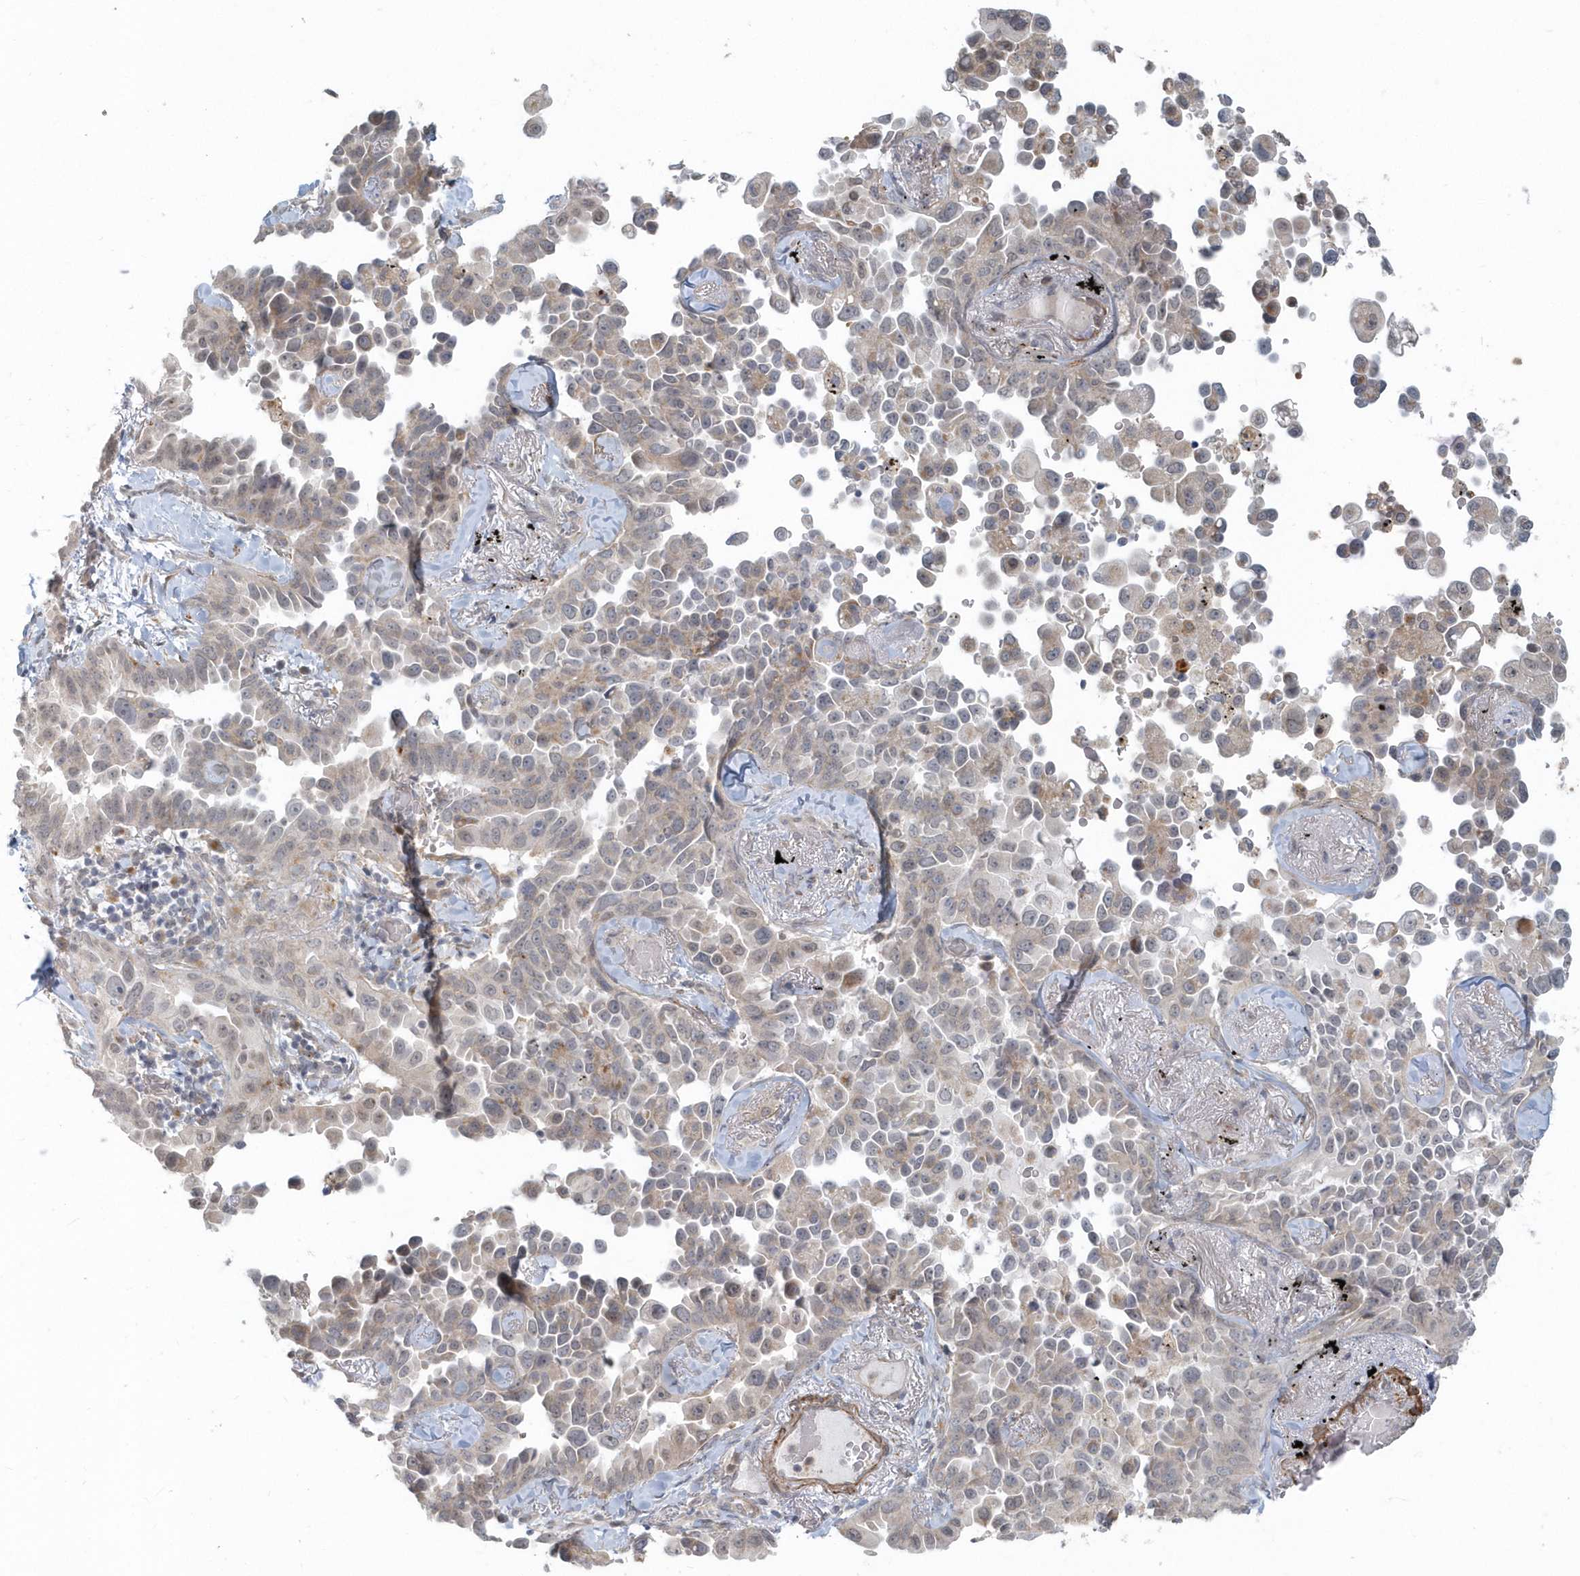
{"staining": {"intensity": "weak", "quantity": "<25%", "location": "cytoplasmic/membranous"}, "tissue": "lung cancer", "cell_type": "Tumor cells", "image_type": "cancer", "snomed": [{"axis": "morphology", "description": "Adenocarcinoma, NOS"}, {"axis": "topography", "description": "Lung"}], "caption": "IHC histopathology image of neoplastic tissue: human lung adenocarcinoma stained with DAB (3,3'-diaminobenzidine) shows no significant protein staining in tumor cells.", "gene": "NAPB", "patient": {"sex": "female", "age": 67}}